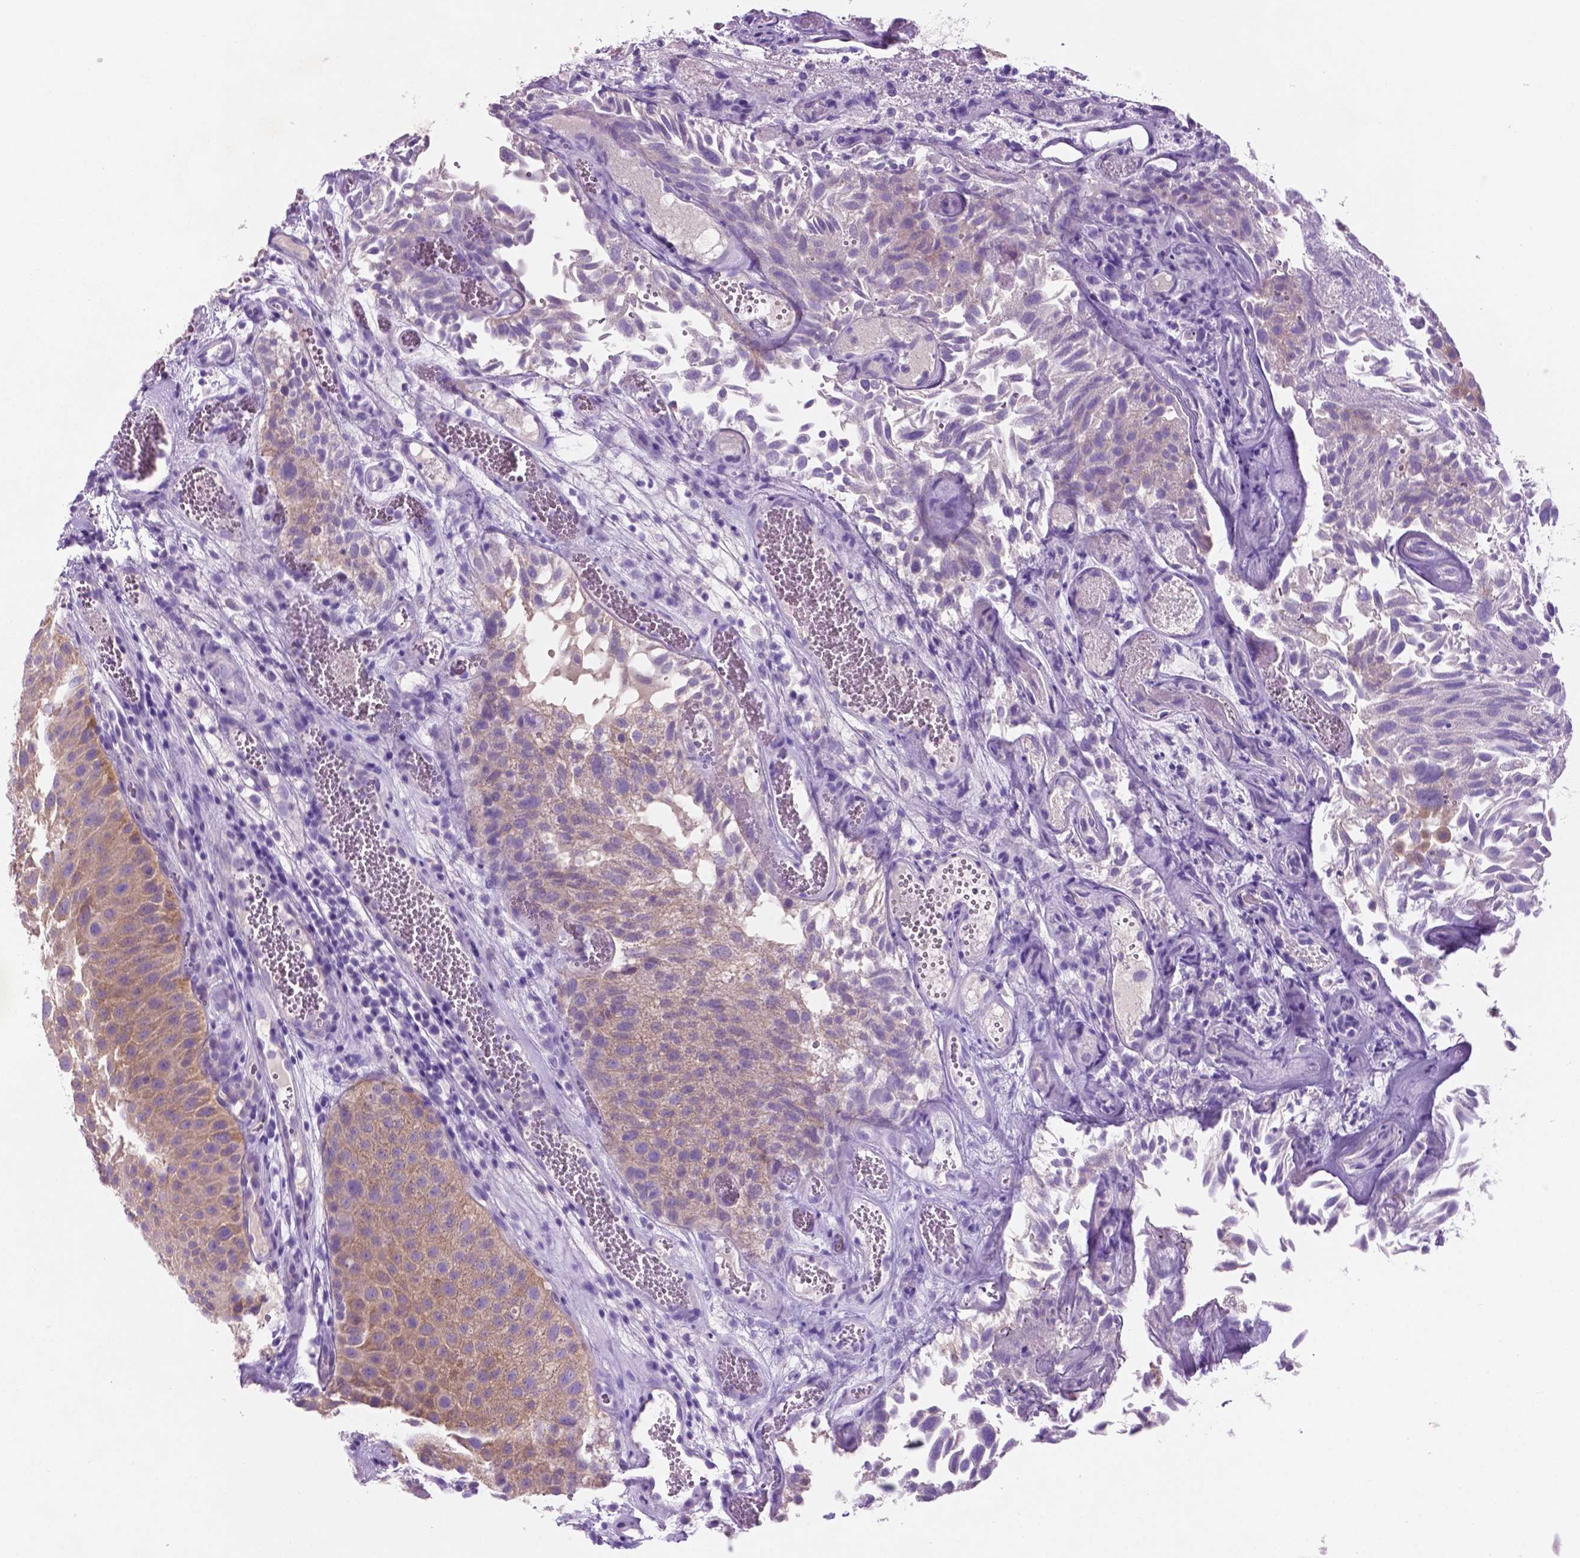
{"staining": {"intensity": "weak", "quantity": "25%-75%", "location": "cytoplasmic/membranous"}, "tissue": "urothelial cancer", "cell_type": "Tumor cells", "image_type": "cancer", "snomed": [{"axis": "morphology", "description": "Urothelial carcinoma, Low grade"}, {"axis": "topography", "description": "Urinary bladder"}], "caption": "Immunohistochemical staining of human urothelial cancer demonstrates weak cytoplasmic/membranous protein staining in about 25%-75% of tumor cells.", "gene": "POU4F1", "patient": {"sex": "male", "age": 72}}